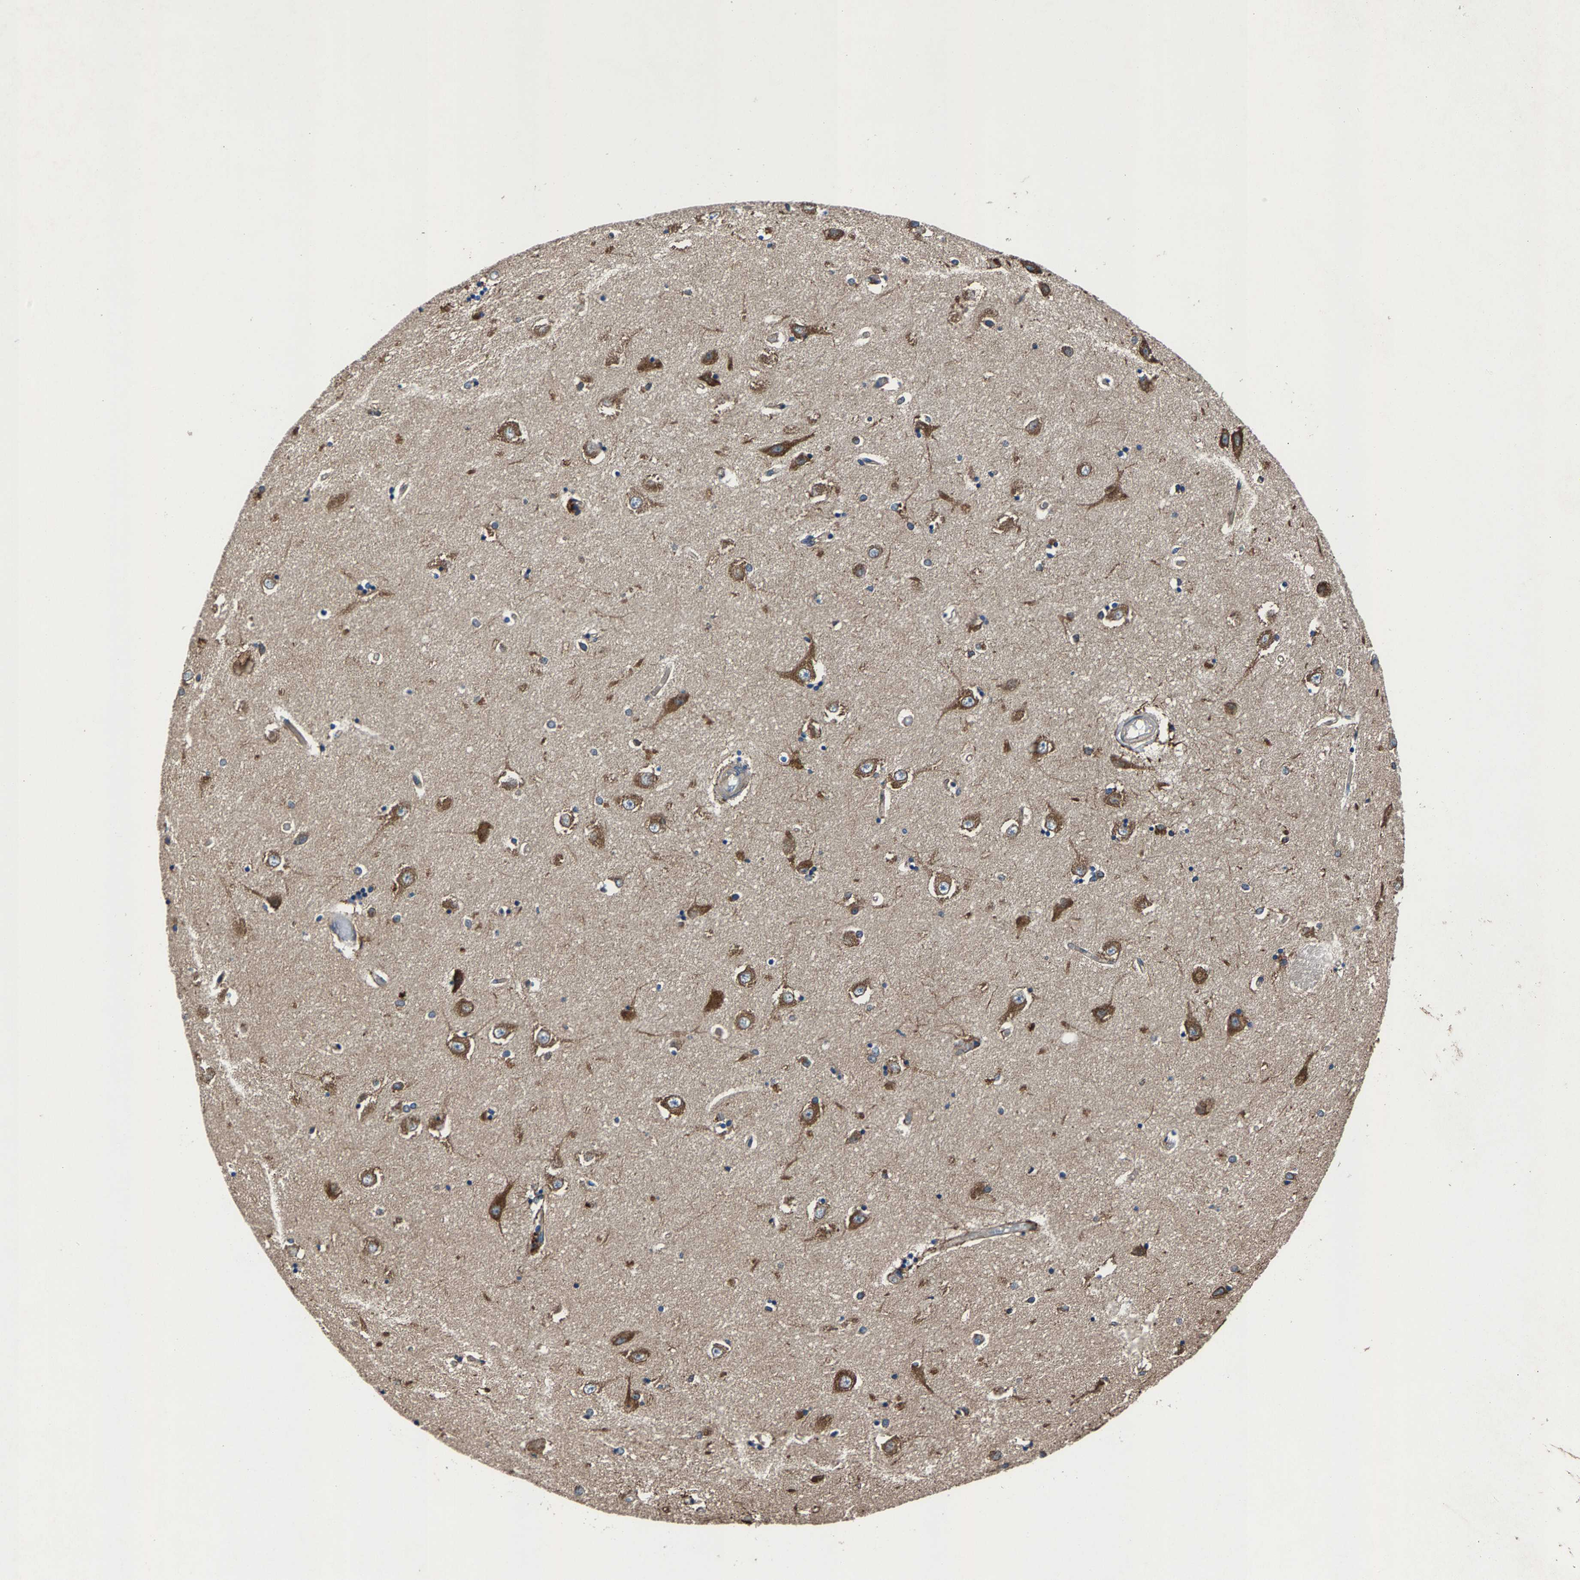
{"staining": {"intensity": "moderate", "quantity": "25%-75%", "location": "cytoplasmic/membranous"}, "tissue": "hippocampus", "cell_type": "Glial cells", "image_type": "normal", "snomed": [{"axis": "morphology", "description": "Normal tissue, NOS"}, {"axis": "topography", "description": "Hippocampus"}], "caption": "Protein expression analysis of benign human hippocampus reveals moderate cytoplasmic/membranous positivity in approximately 25%-75% of glial cells. (DAB IHC with brightfield microscopy, high magnification).", "gene": "LPCAT1", "patient": {"sex": "male", "age": 45}}